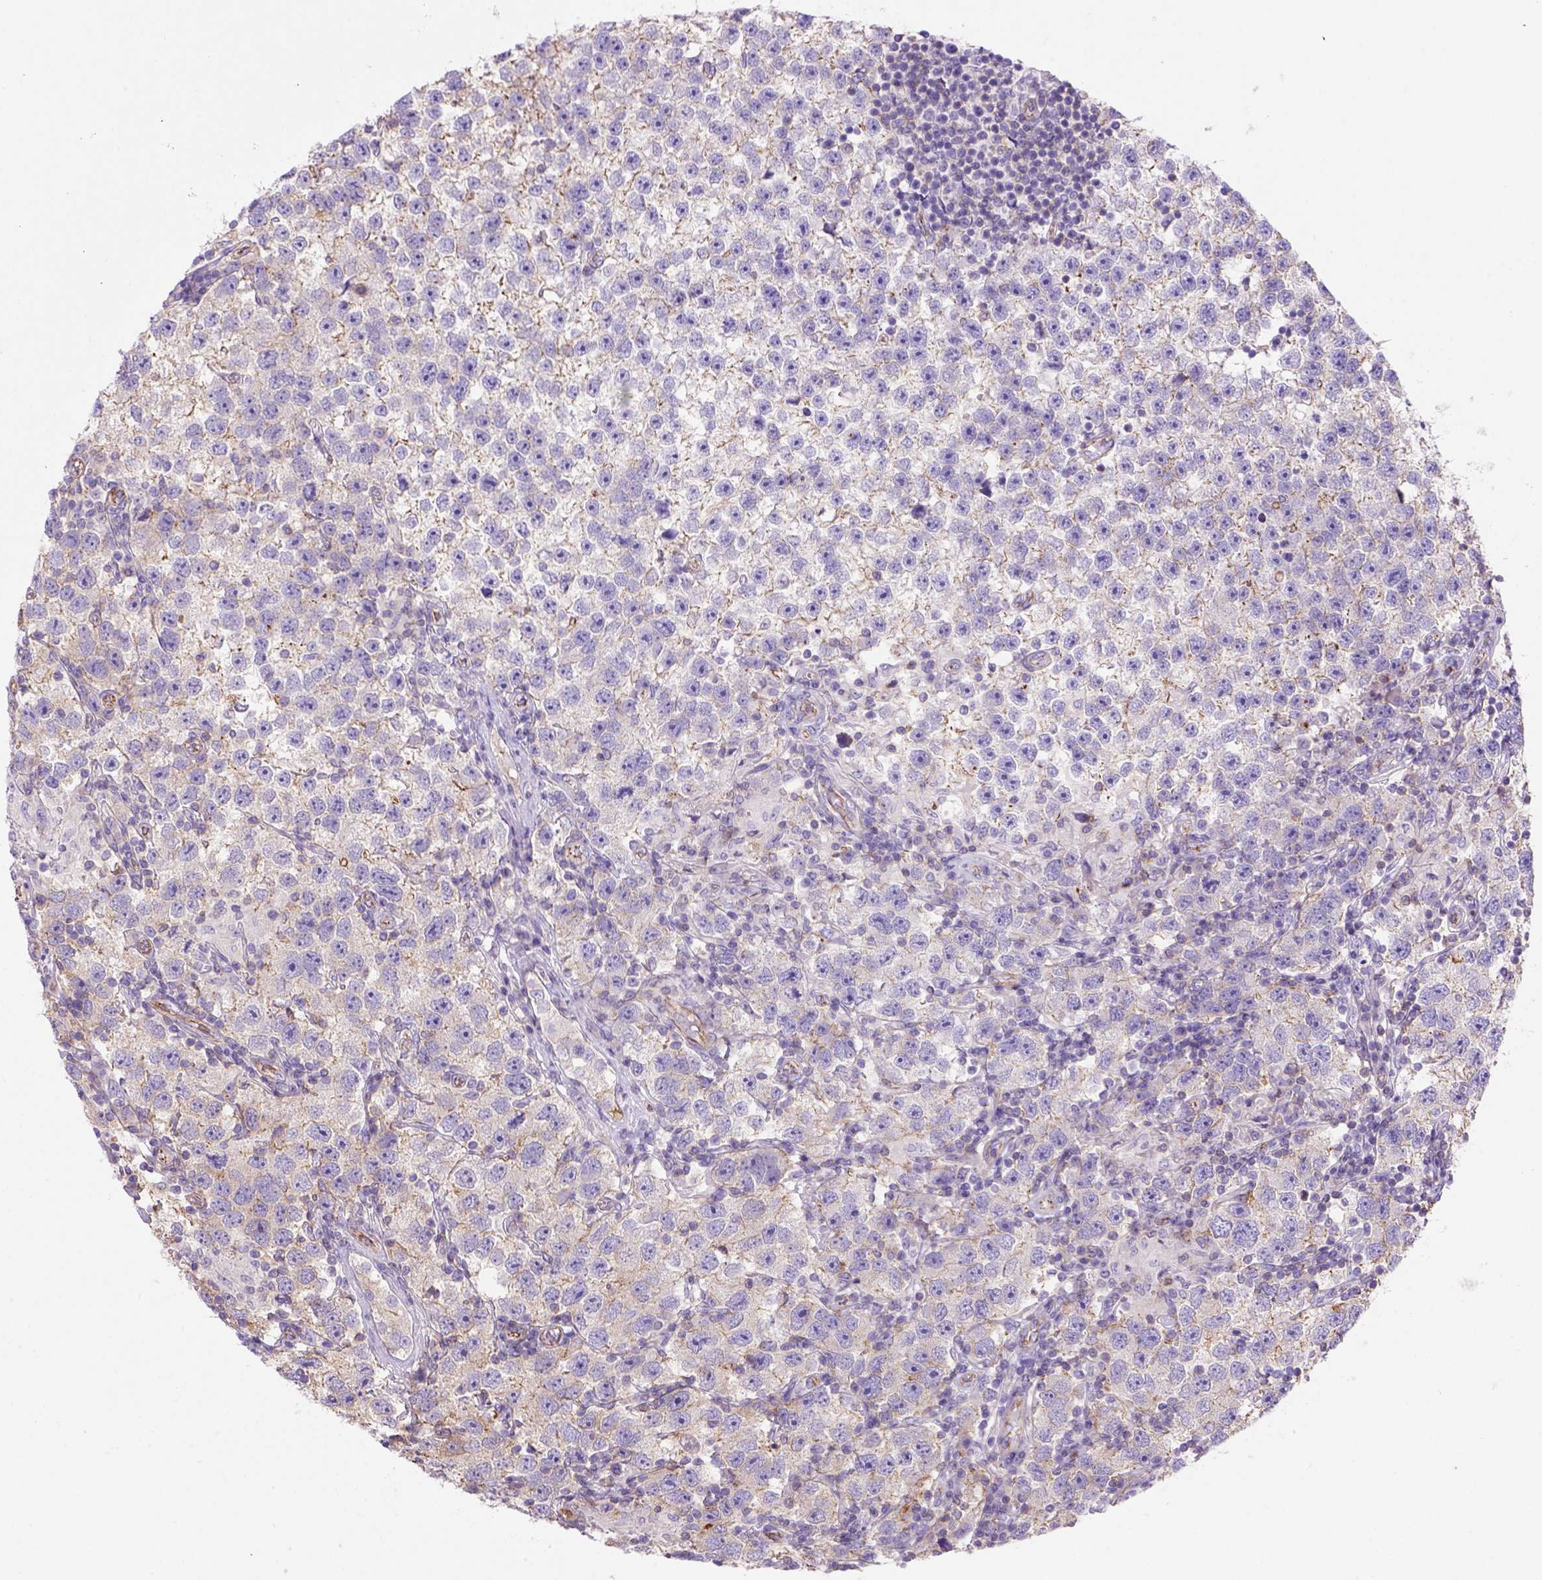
{"staining": {"intensity": "moderate", "quantity": ">75%", "location": "cytoplasmic/membranous"}, "tissue": "testis cancer", "cell_type": "Tumor cells", "image_type": "cancer", "snomed": [{"axis": "morphology", "description": "Seminoma, NOS"}, {"axis": "topography", "description": "Testis"}], "caption": "Testis cancer stained for a protein reveals moderate cytoplasmic/membranous positivity in tumor cells. (IHC, brightfield microscopy, high magnification).", "gene": "PEX12", "patient": {"sex": "male", "age": 26}}